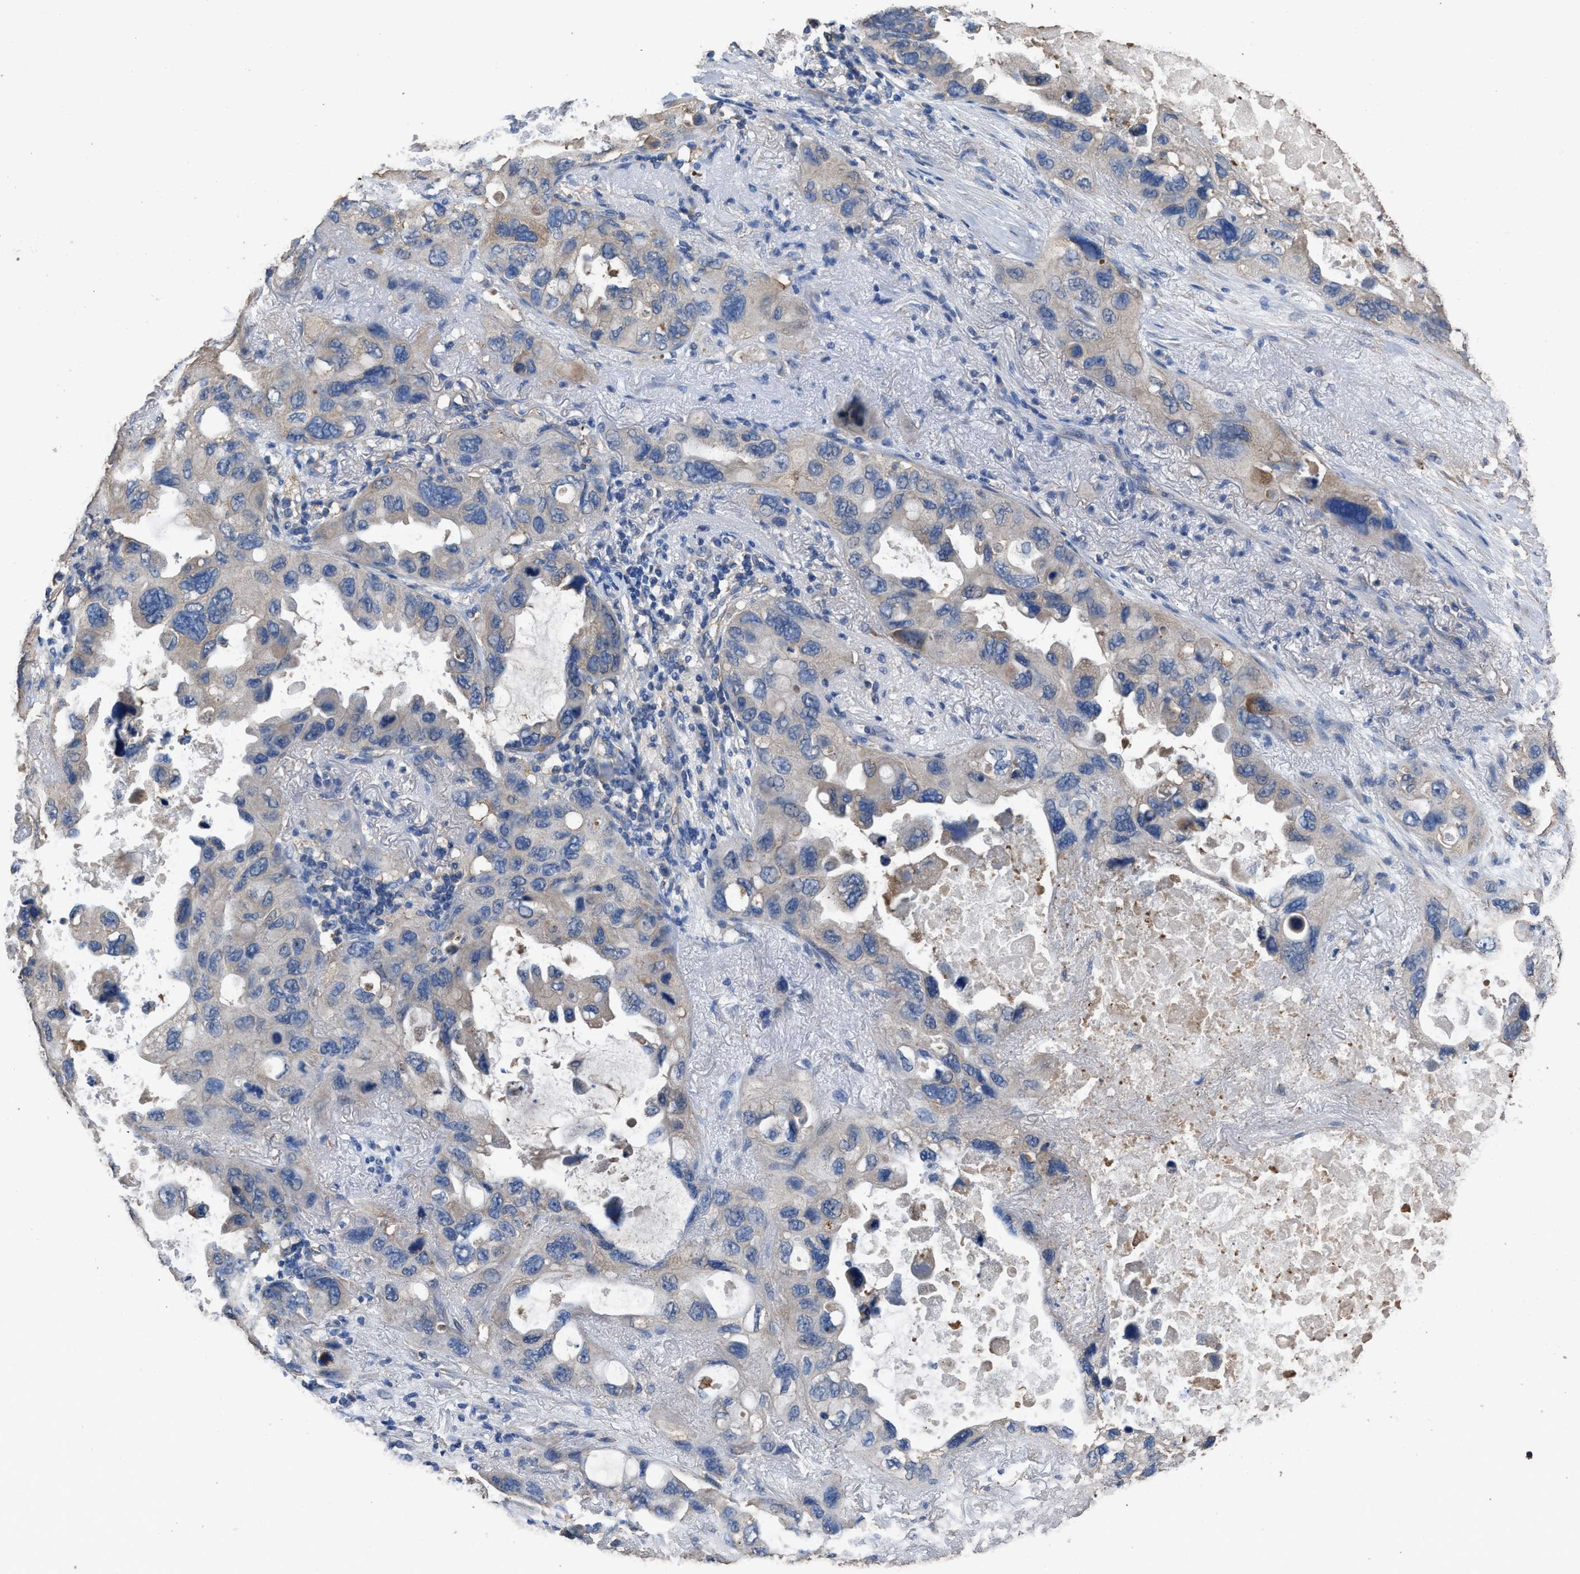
{"staining": {"intensity": "weak", "quantity": "<25%", "location": "cytoplasmic/membranous"}, "tissue": "lung cancer", "cell_type": "Tumor cells", "image_type": "cancer", "snomed": [{"axis": "morphology", "description": "Squamous cell carcinoma, NOS"}, {"axis": "topography", "description": "Lung"}], "caption": "Tumor cells show no significant positivity in lung cancer (squamous cell carcinoma).", "gene": "ITSN1", "patient": {"sex": "female", "age": 73}}